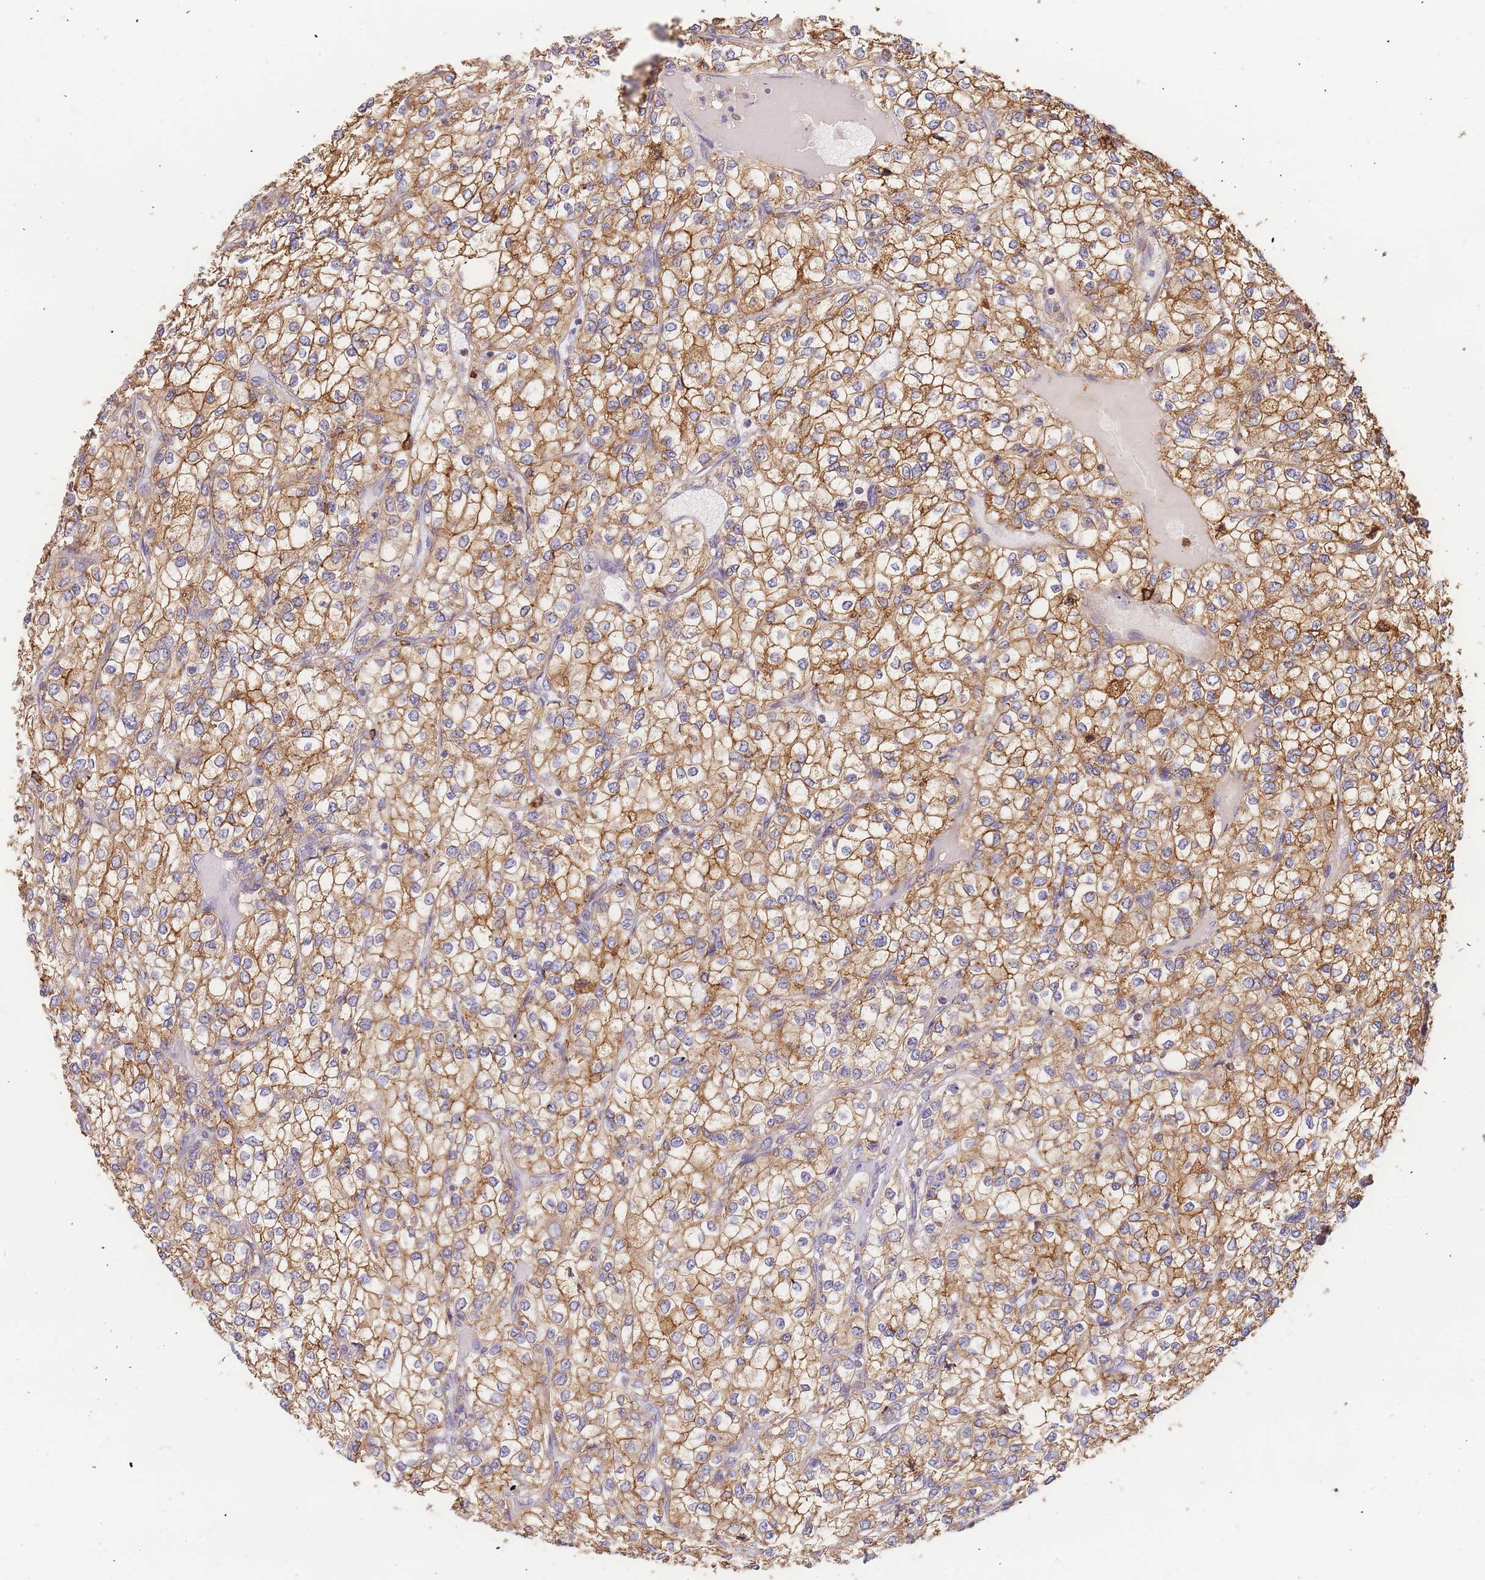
{"staining": {"intensity": "moderate", "quantity": ">75%", "location": "cytoplasmic/membranous"}, "tissue": "renal cancer", "cell_type": "Tumor cells", "image_type": "cancer", "snomed": [{"axis": "morphology", "description": "Adenocarcinoma, NOS"}, {"axis": "topography", "description": "Kidney"}], "caption": "Renal cancer stained with IHC demonstrates moderate cytoplasmic/membranous staining in about >75% of tumor cells.", "gene": "ADCY9", "patient": {"sex": "male", "age": 80}}